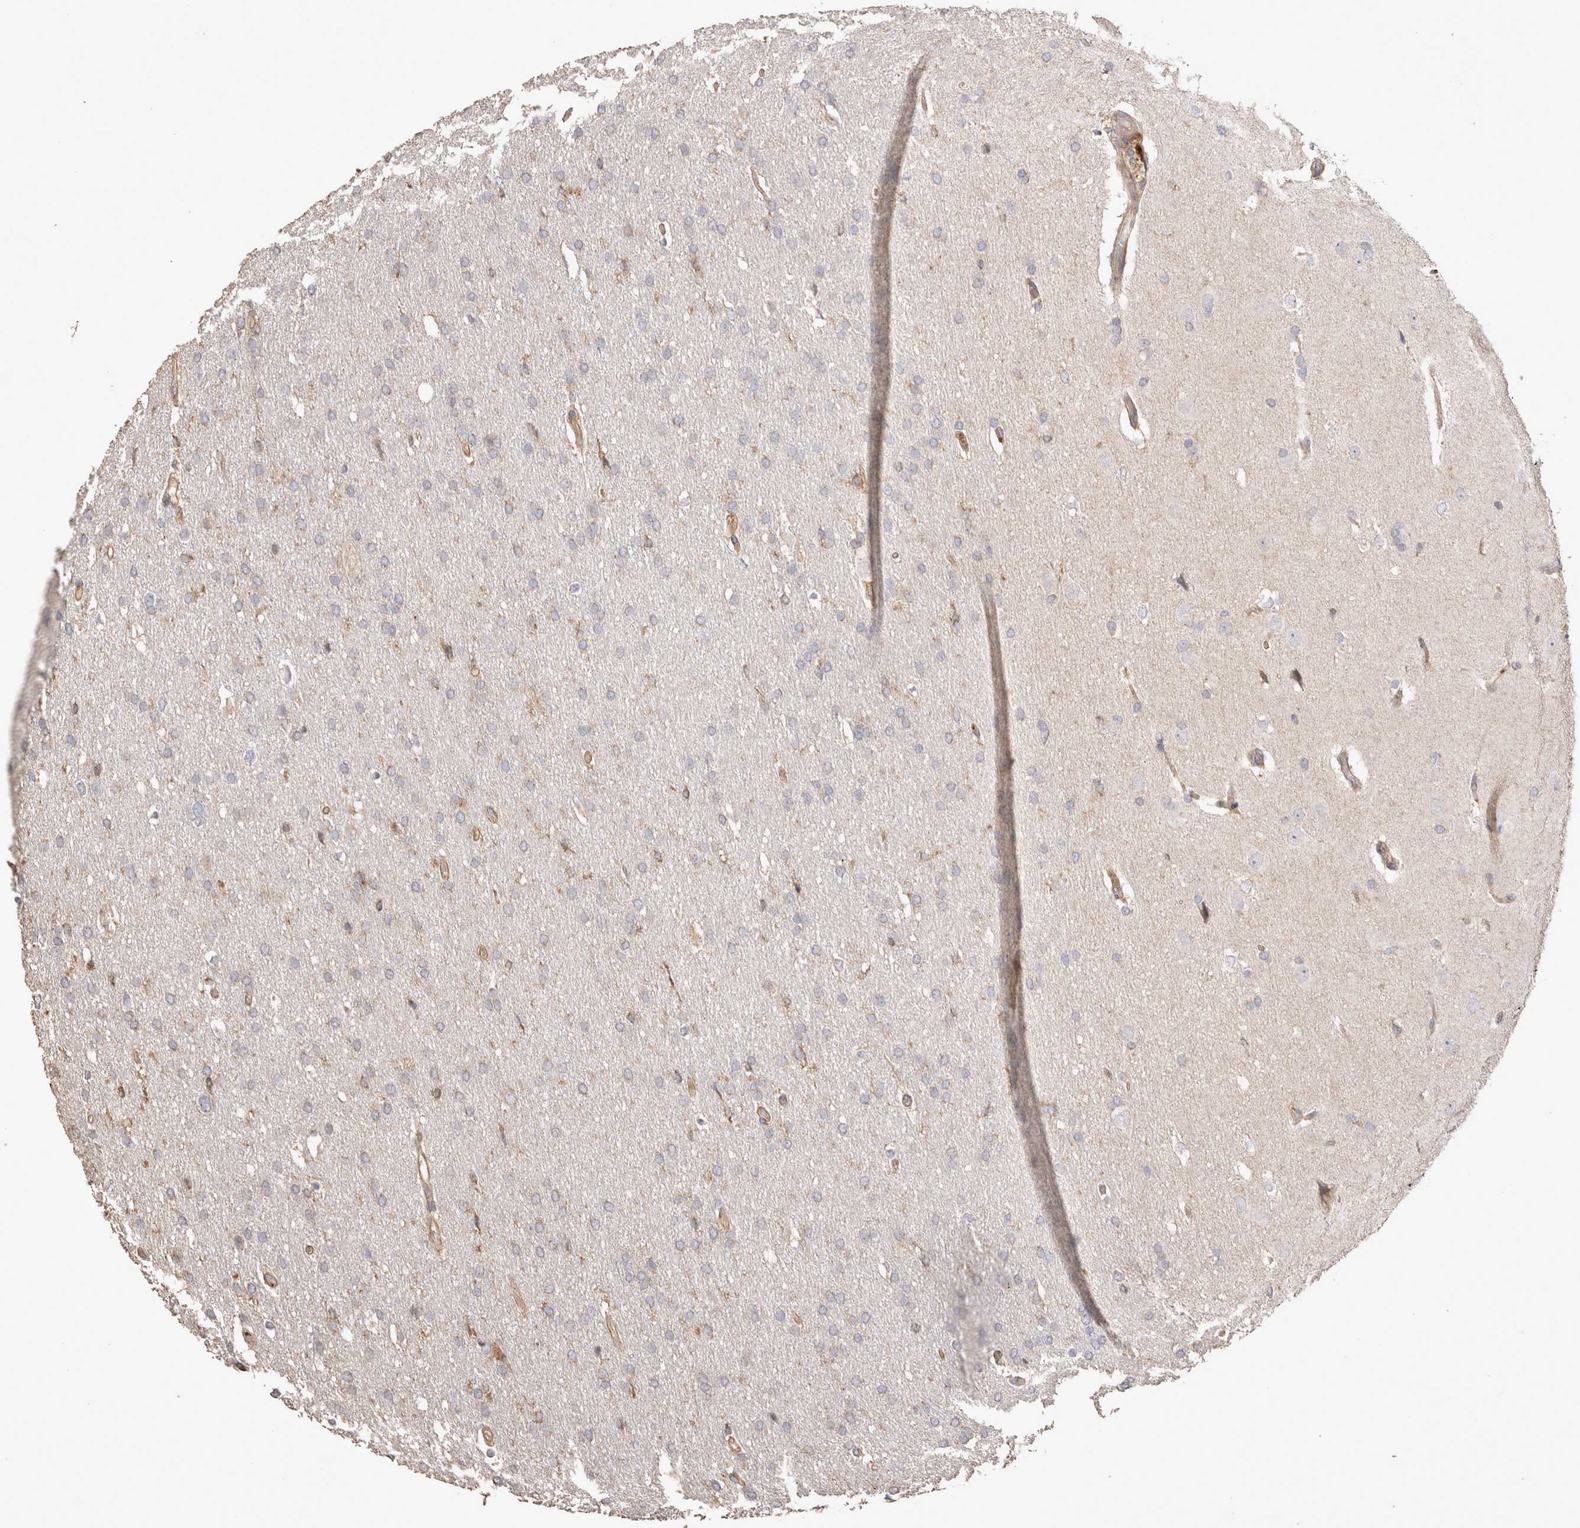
{"staining": {"intensity": "negative", "quantity": "none", "location": "none"}, "tissue": "glioma", "cell_type": "Tumor cells", "image_type": "cancer", "snomed": [{"axis": "morphology", "description": "Glioma, malignant, Low grade"}, {"axis": "topography", "description": "Brain"}], "caption": "A high-resolution photomicrograph shows immunohistochemistry staining of low-grade glioma (malignant), which displays no significant positivity in tumor cells.", "gene": "SNX31", "patient": {"sex": "female", "age": 37}}